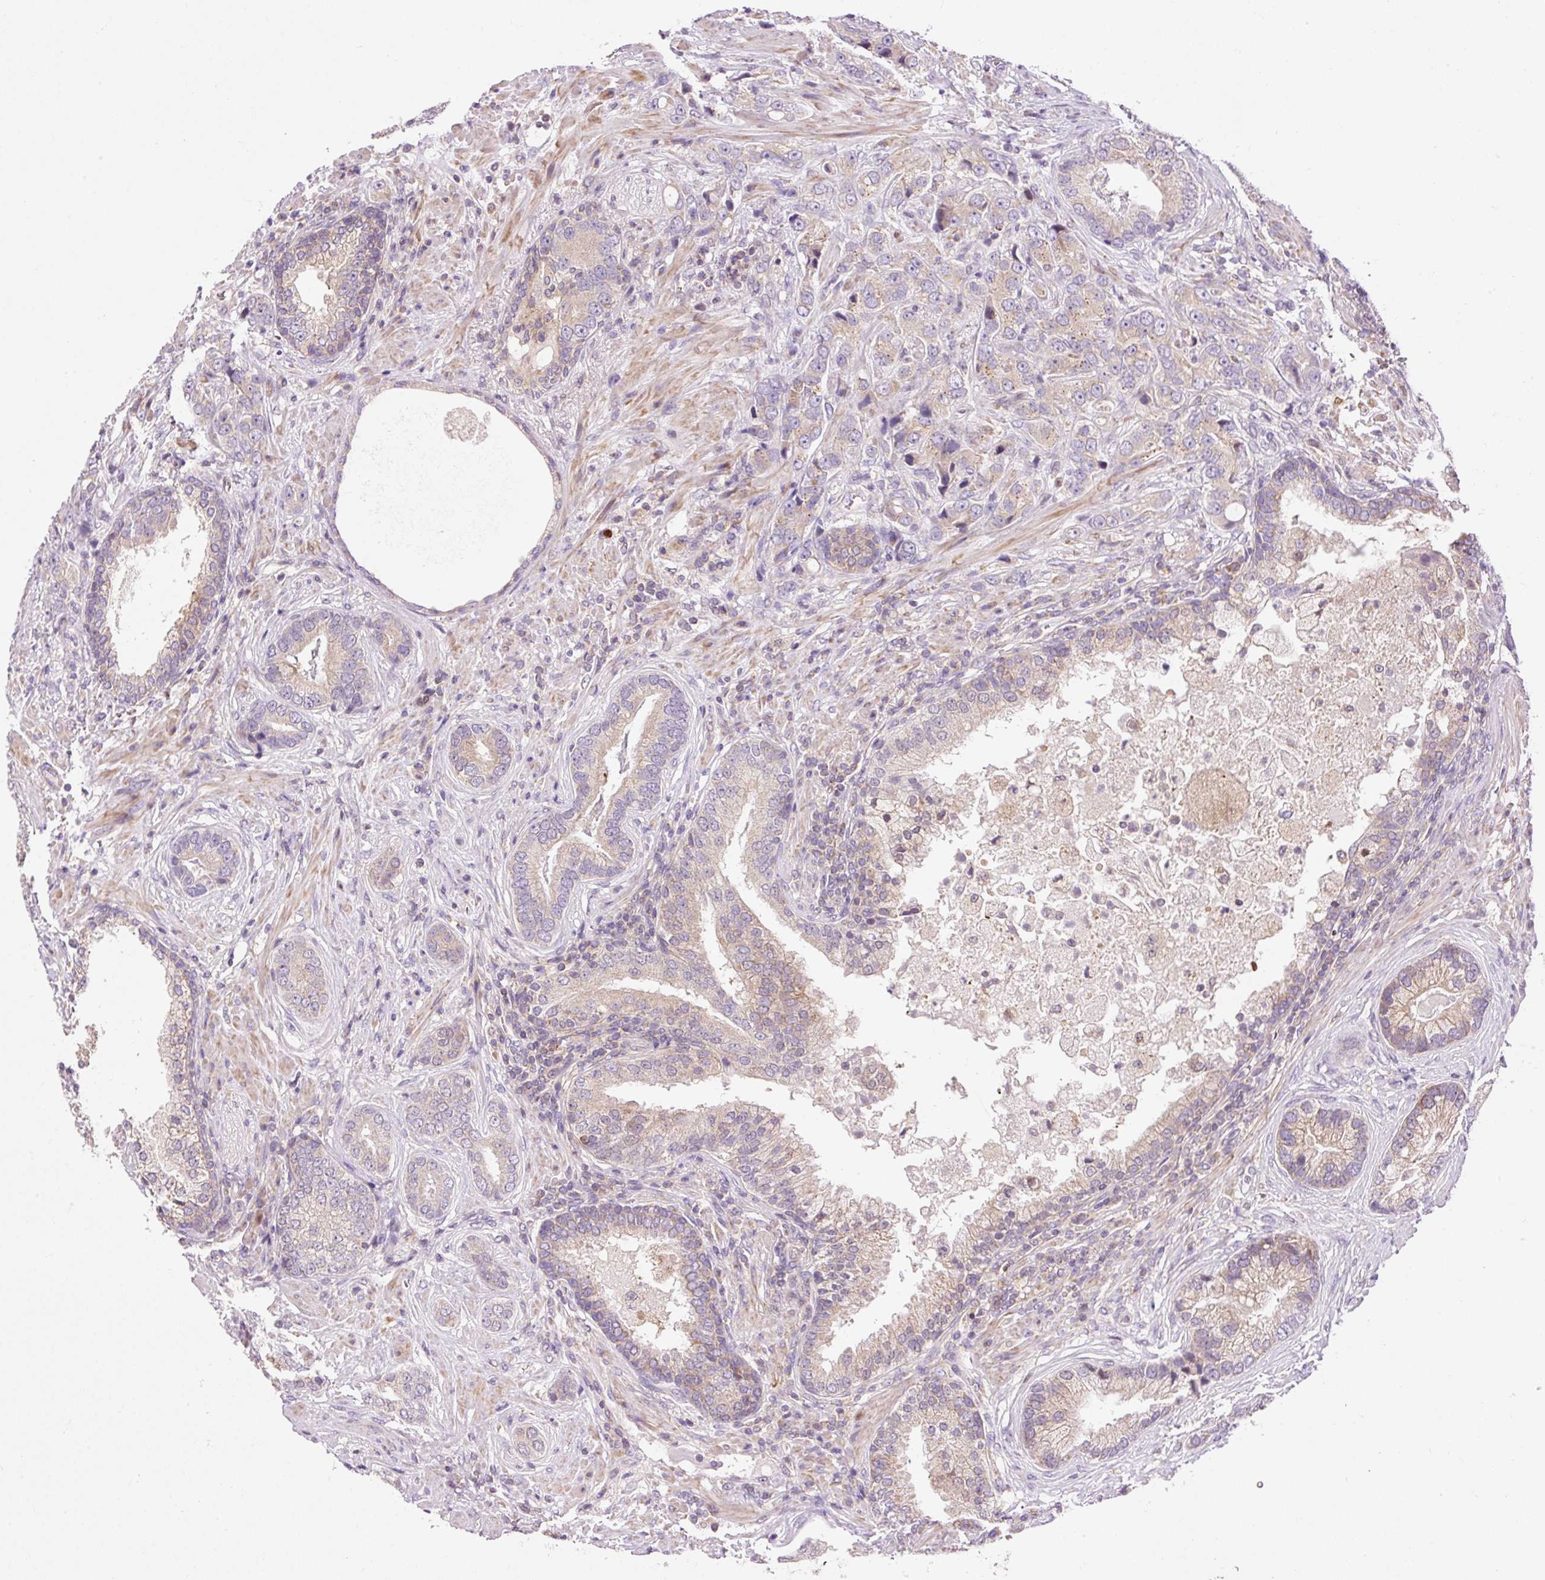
{"staining": {"intensity": "weak", "quantity": "<25%", "location": "cytoplasmic/membranous"}, "tissue": "prostate cancer", "cell_type": "Tumor cells", "image_type": "cancer", "snomed": [{"axis": "morphology", "description": "Adenocarcinoma, High grade"}, {"axis": "topography", "description": "Prostate"}], "caption": "Immunohistochemistry photomicrograph of neoplastic tissue: human high-grade adenocarcinoma (prostate) stained with DAB reveals no significant protein expression in tumor cells. The staining was performed using DAB to visualize the protein expression in brown, while the nuclei were stained in blue with hematoxylin (Magnification: 20x).", "gene": "IMMT", "patient": {"sex": "male", "age": 55}}